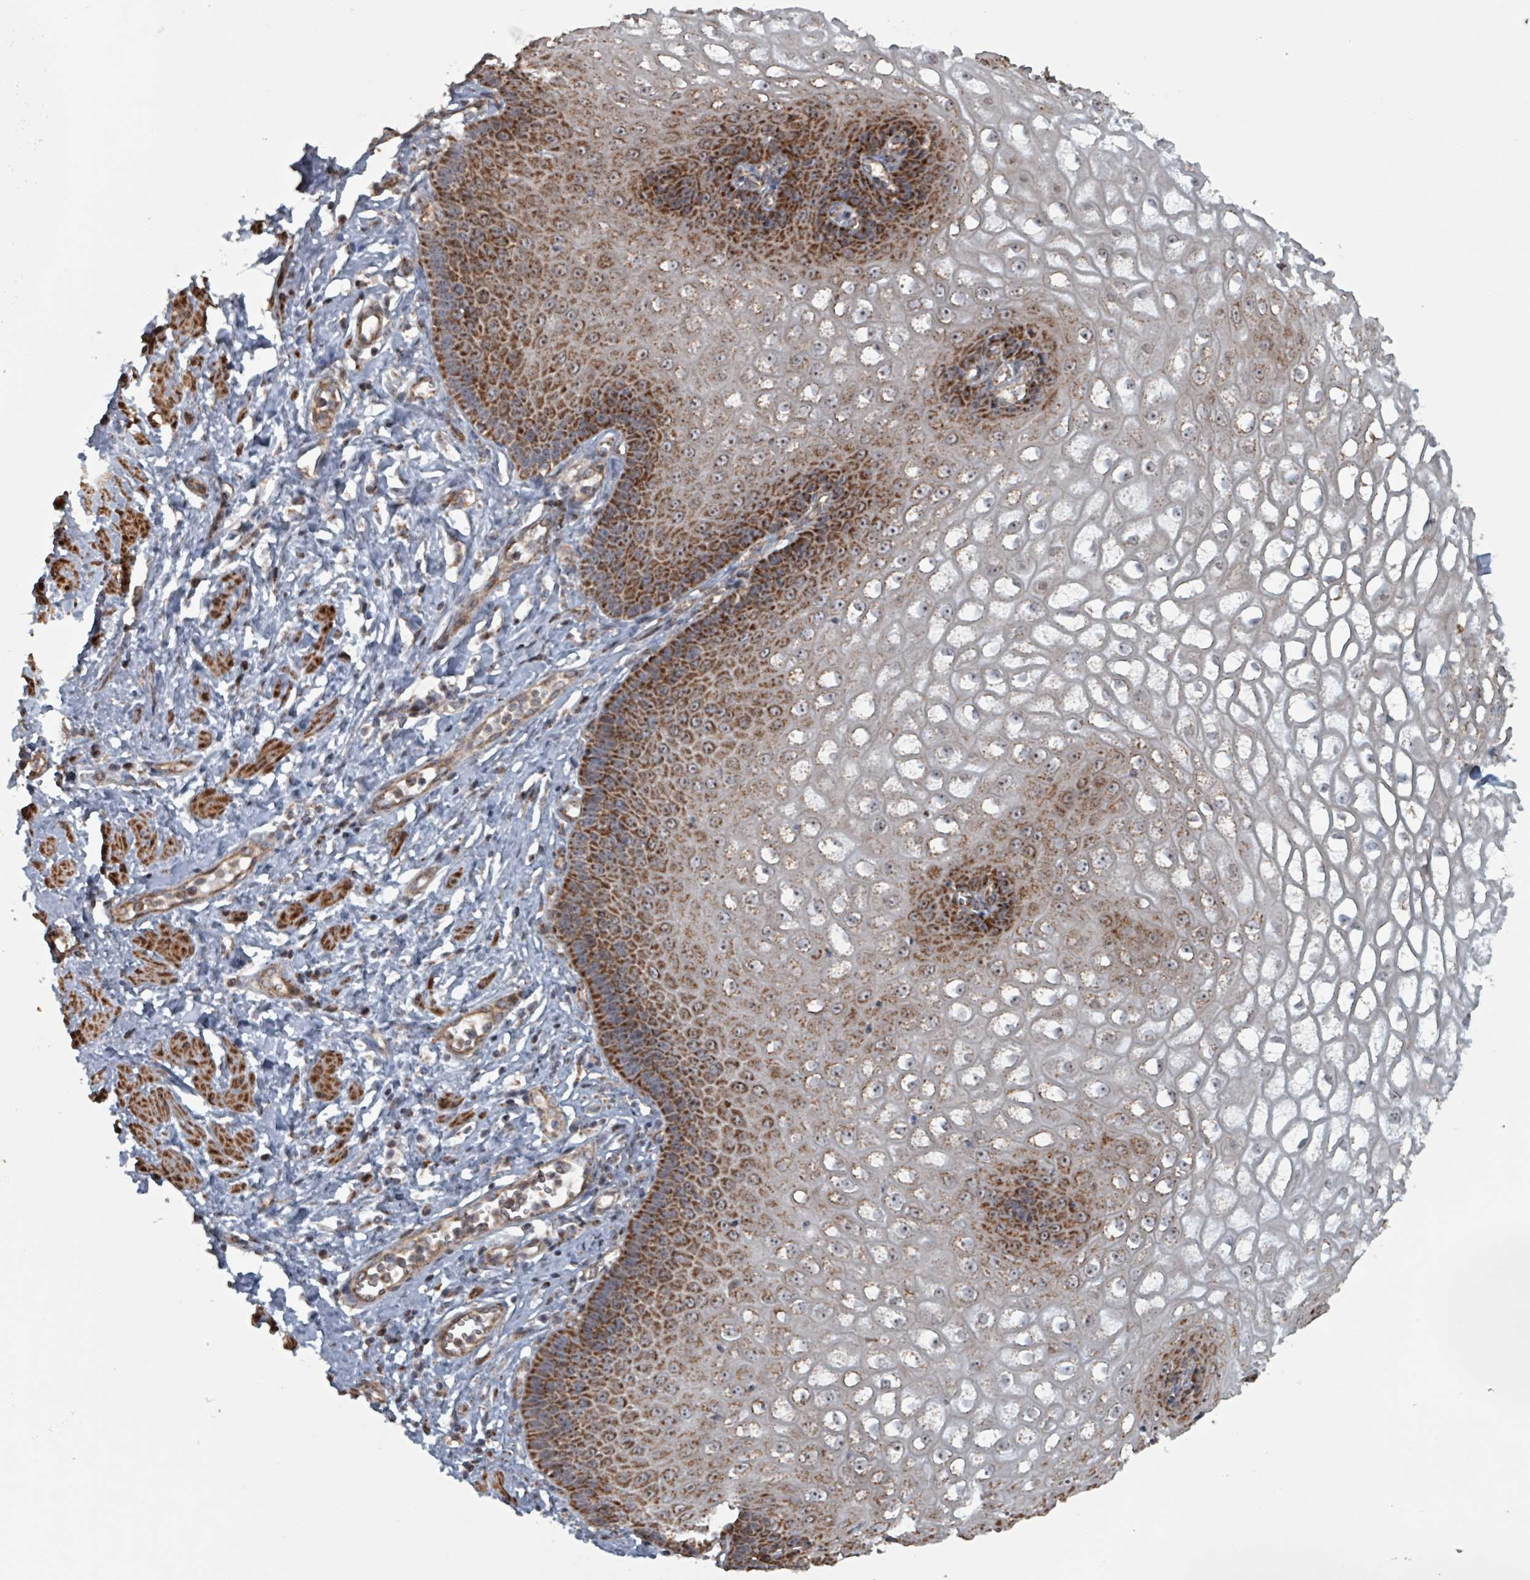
{"staining": {"intensity": "strong", "quantity": ">75%", "location": "cytoplasmic/membranous"}, "tissue": "esophagus", "cell_type": "Squamous epithelial cells", "image_type": "normal", "snomed": [{"axis": "morphology", "description": "Normal tissue, NOS"}, {"axis": "topography", "description": "Esophagus"}], "caption": "Esophagus stained with DAB immunohistochemistry reveals high levels of strong cytoplasmic/membranous expression in about >75% of squamous epithelial cells.", "gene": "MRPL4", "patient": {"sex": "male", "age": 67}}